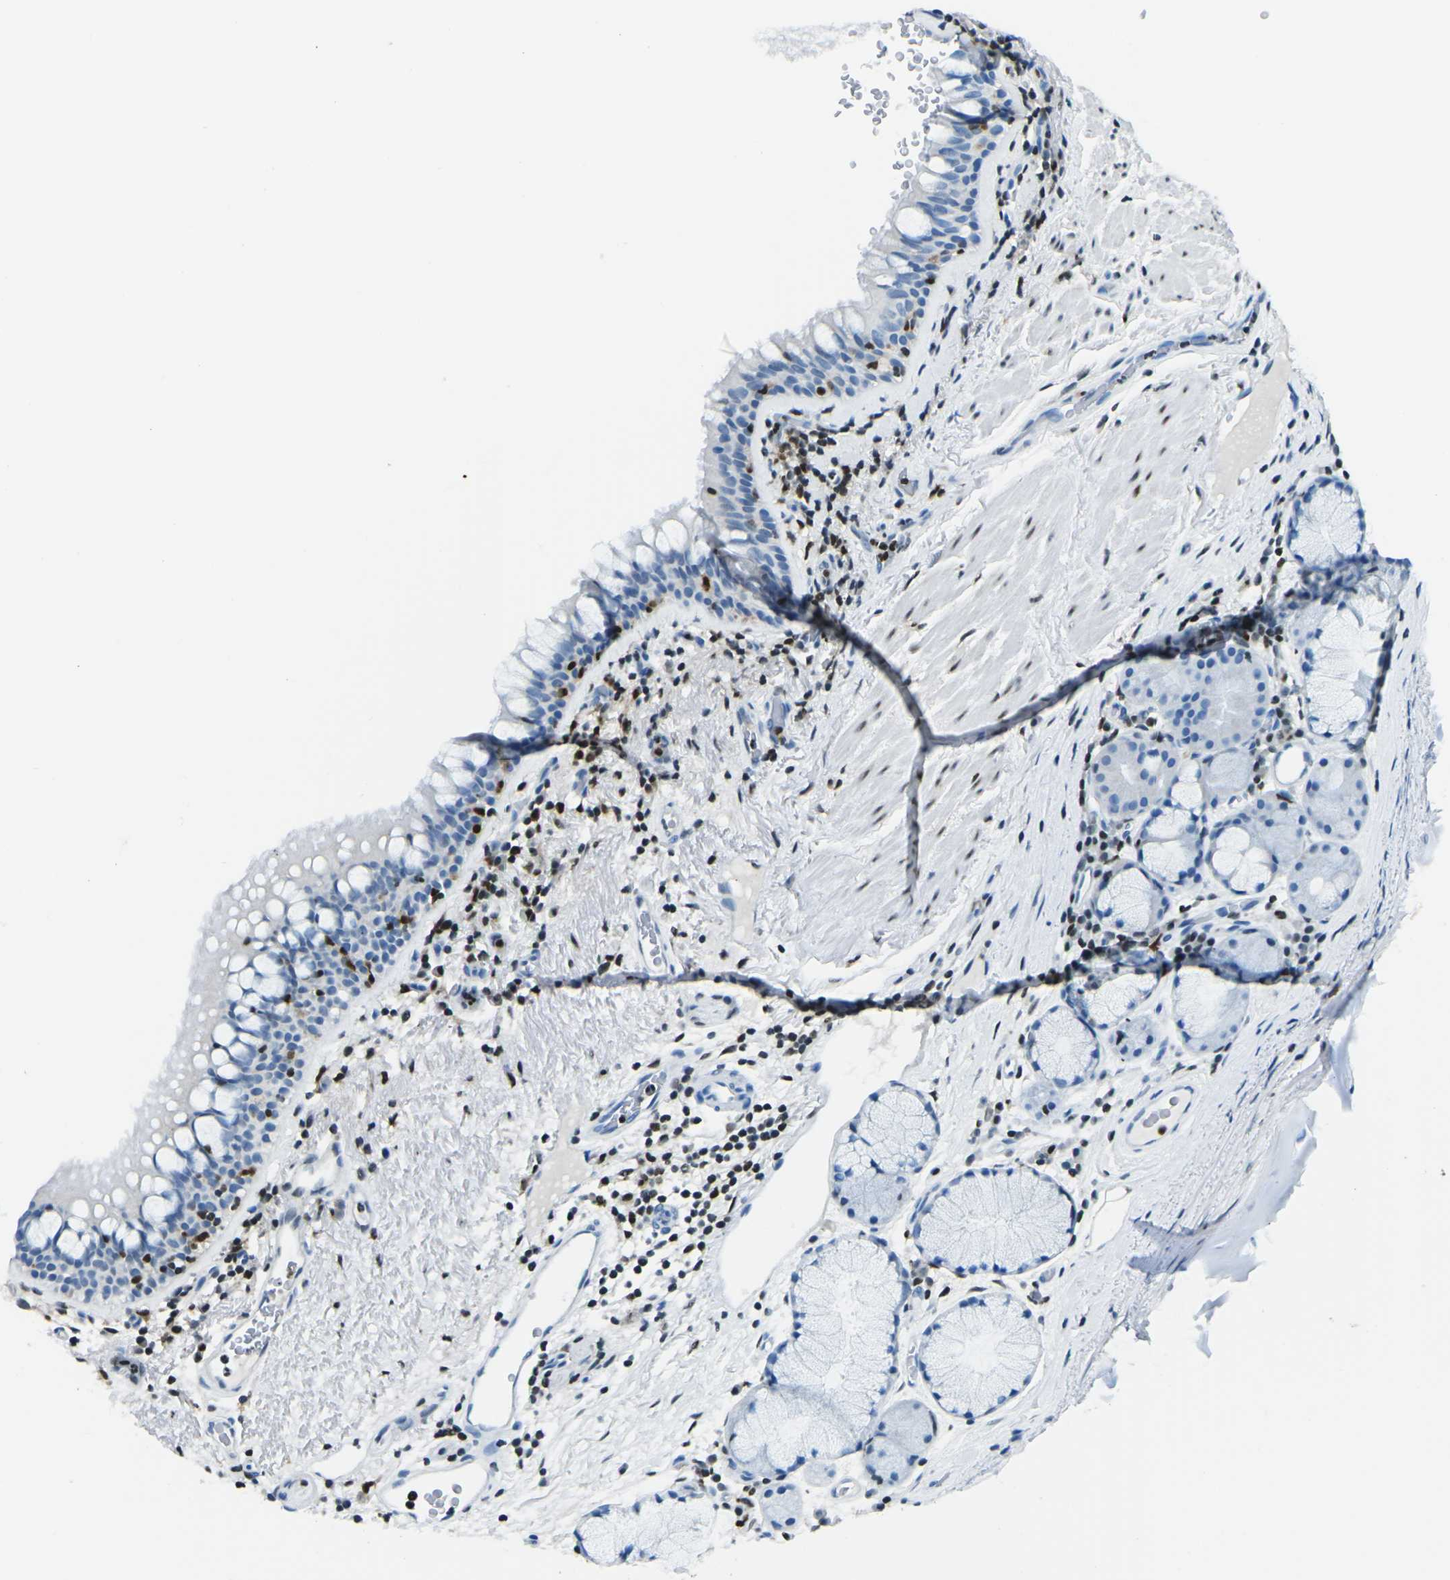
{"staining": {"intensity": "negative", "quantity": "none", "location": "none"}, "tissue": "bronchus", "cell_type": "Respiratory epithelial cells", "image_type": "normal", "snomed": [{"axis": "morphology", "description": "Normal tissue, NOS"}, {"axis": "topography", "description": "Bronchus"}], "caption": "Human bronchus stained for a protein using immunohistochemistry exhibits no expression in respiratory epithelial cells.", "gene": "CELF2", "patient": {"sex": "female", "age": 73}}